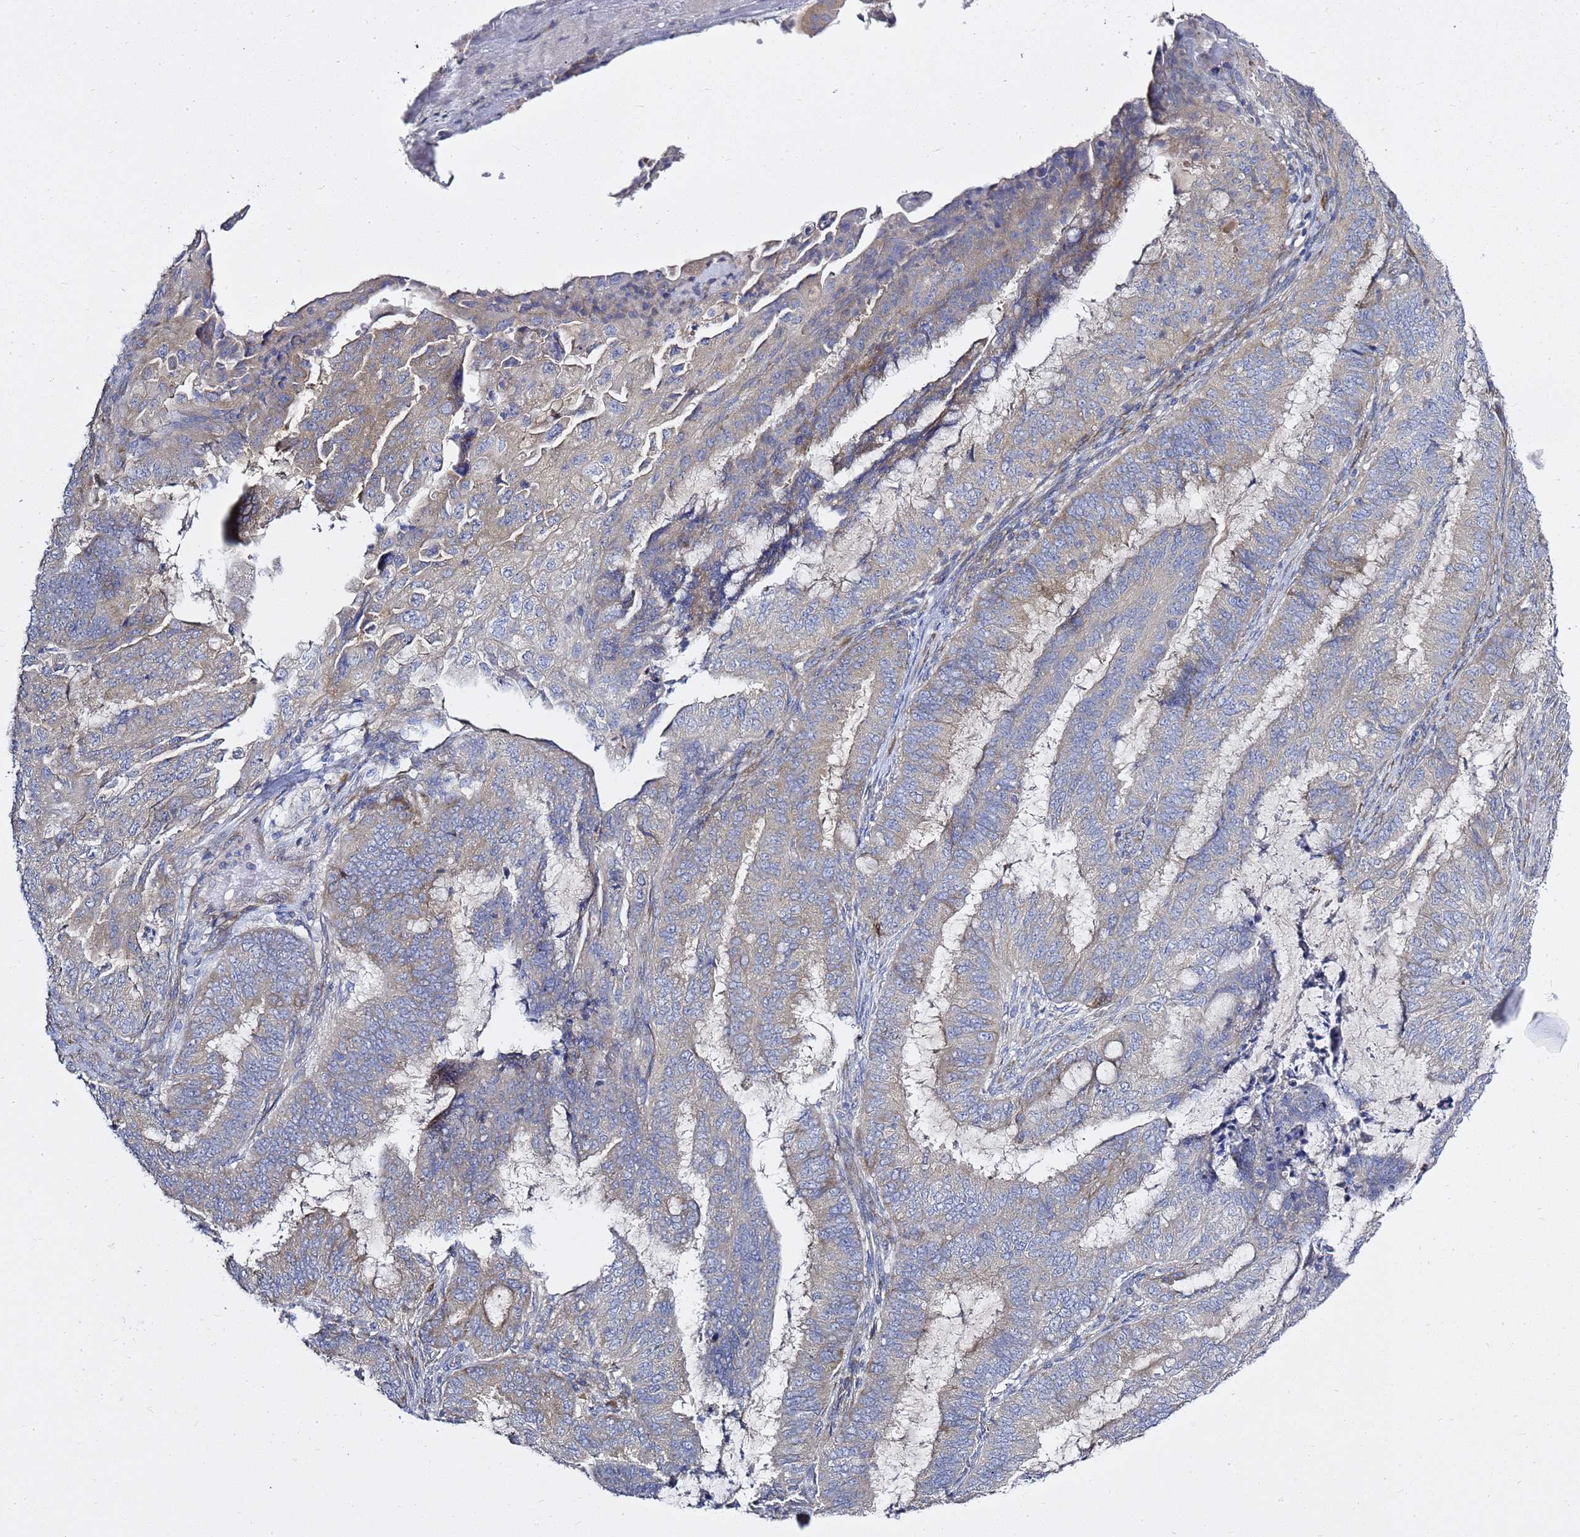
{"staining": {"intensity": "weak", "quantity": "25%-75%", "location": "cytoplasmic/membranous"}, "tissue": "endometrial cancer", "cell_type": "Tumor cells", "image_type": "cancer", "snomed": [{"axis": "morphology", "description": "Adenocarcinoma, NOS"}, {"axis": "topography", "description": "Endometrium"}], "caption": "Endometrial adenocarcinoma stained for a protein (brown) displays weak cytoplasmic/membranous positive staining in about 25%-75% of tumor cells.", "gene": "MON1B", "patient": {"sex": "female", "age": 51}}